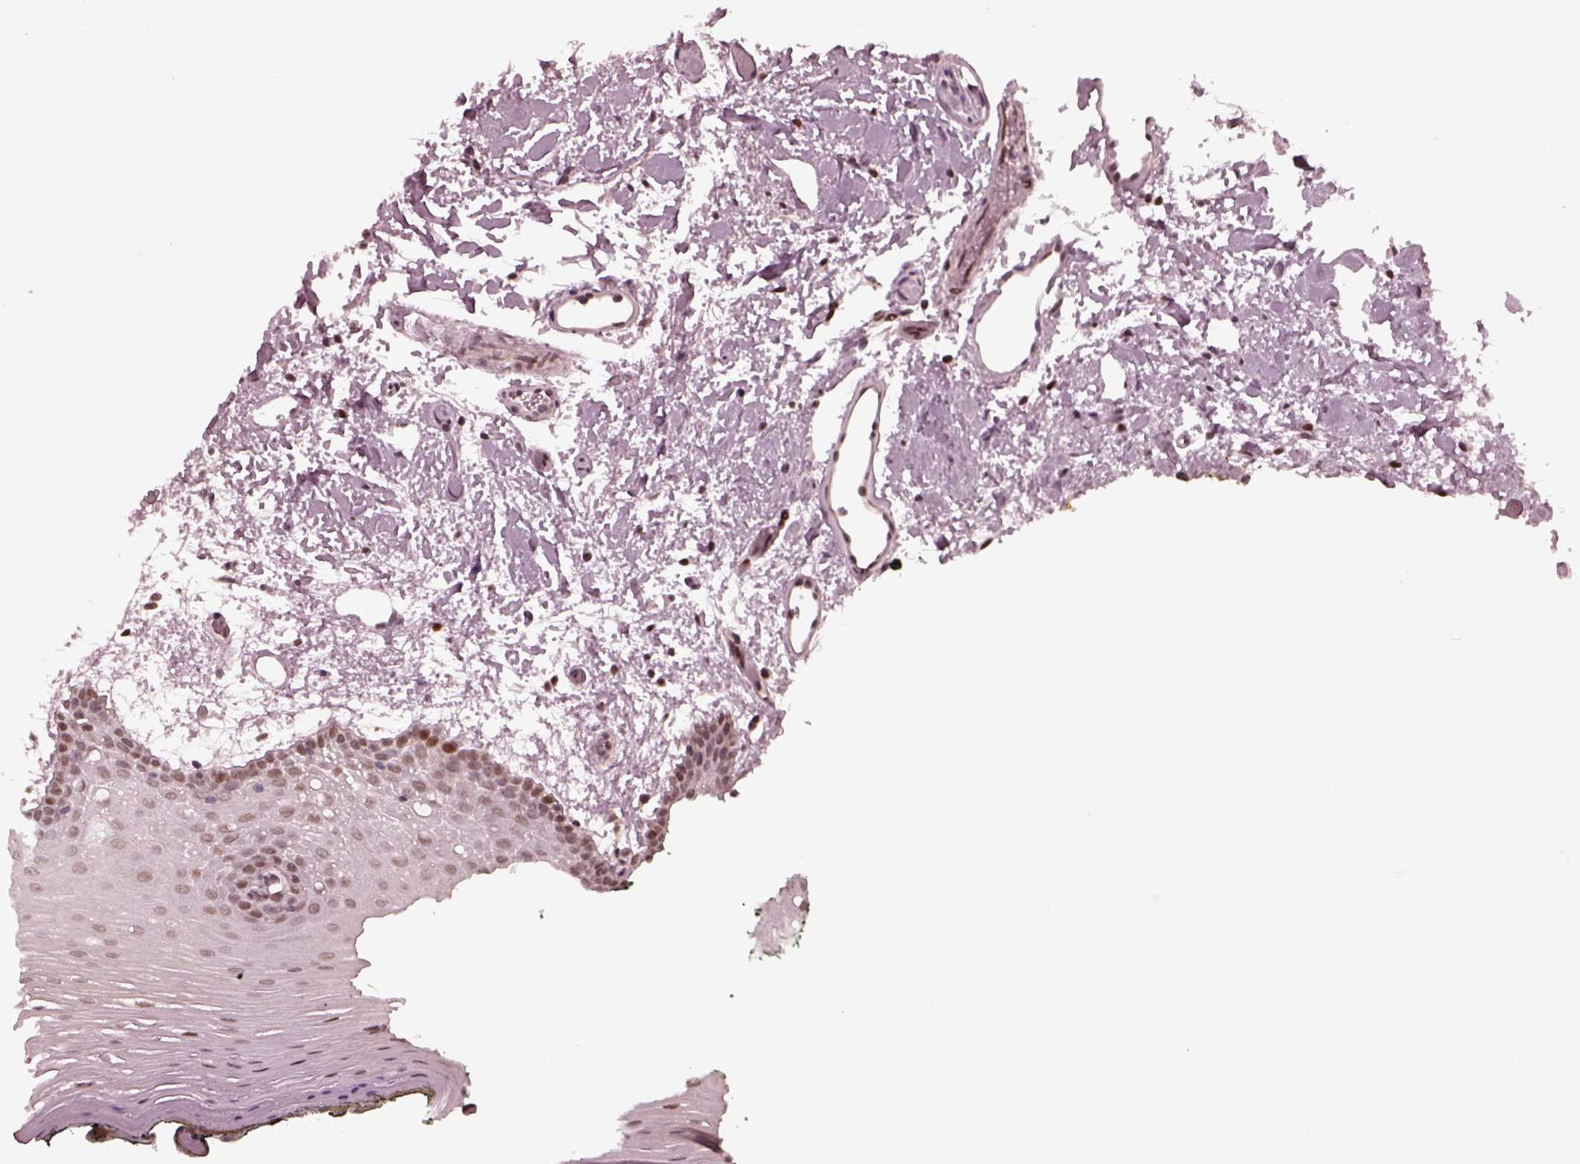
{"staining": {"intensity": "moderate", "quantity": "25%-75%", "location": "nuclear"}, "tissue": "oral mucosa", "cell_type": "Squamous epithelial cells", "image_type": "normal", "snomed": [{"axis": "morphology", "description": "Normal tissue, NOS"}, {"axis": "topography", "description": "Oral tissue"}, {"axis": "topography", "description": "Head-Neck"}], "caption": "Unremarkable oral mucosa shows moderate nuclear staining in about 25%-75% of squamous epithelial cells.", "gene": "TRIB3", "patient": {"sex": "male", "age": 65}}